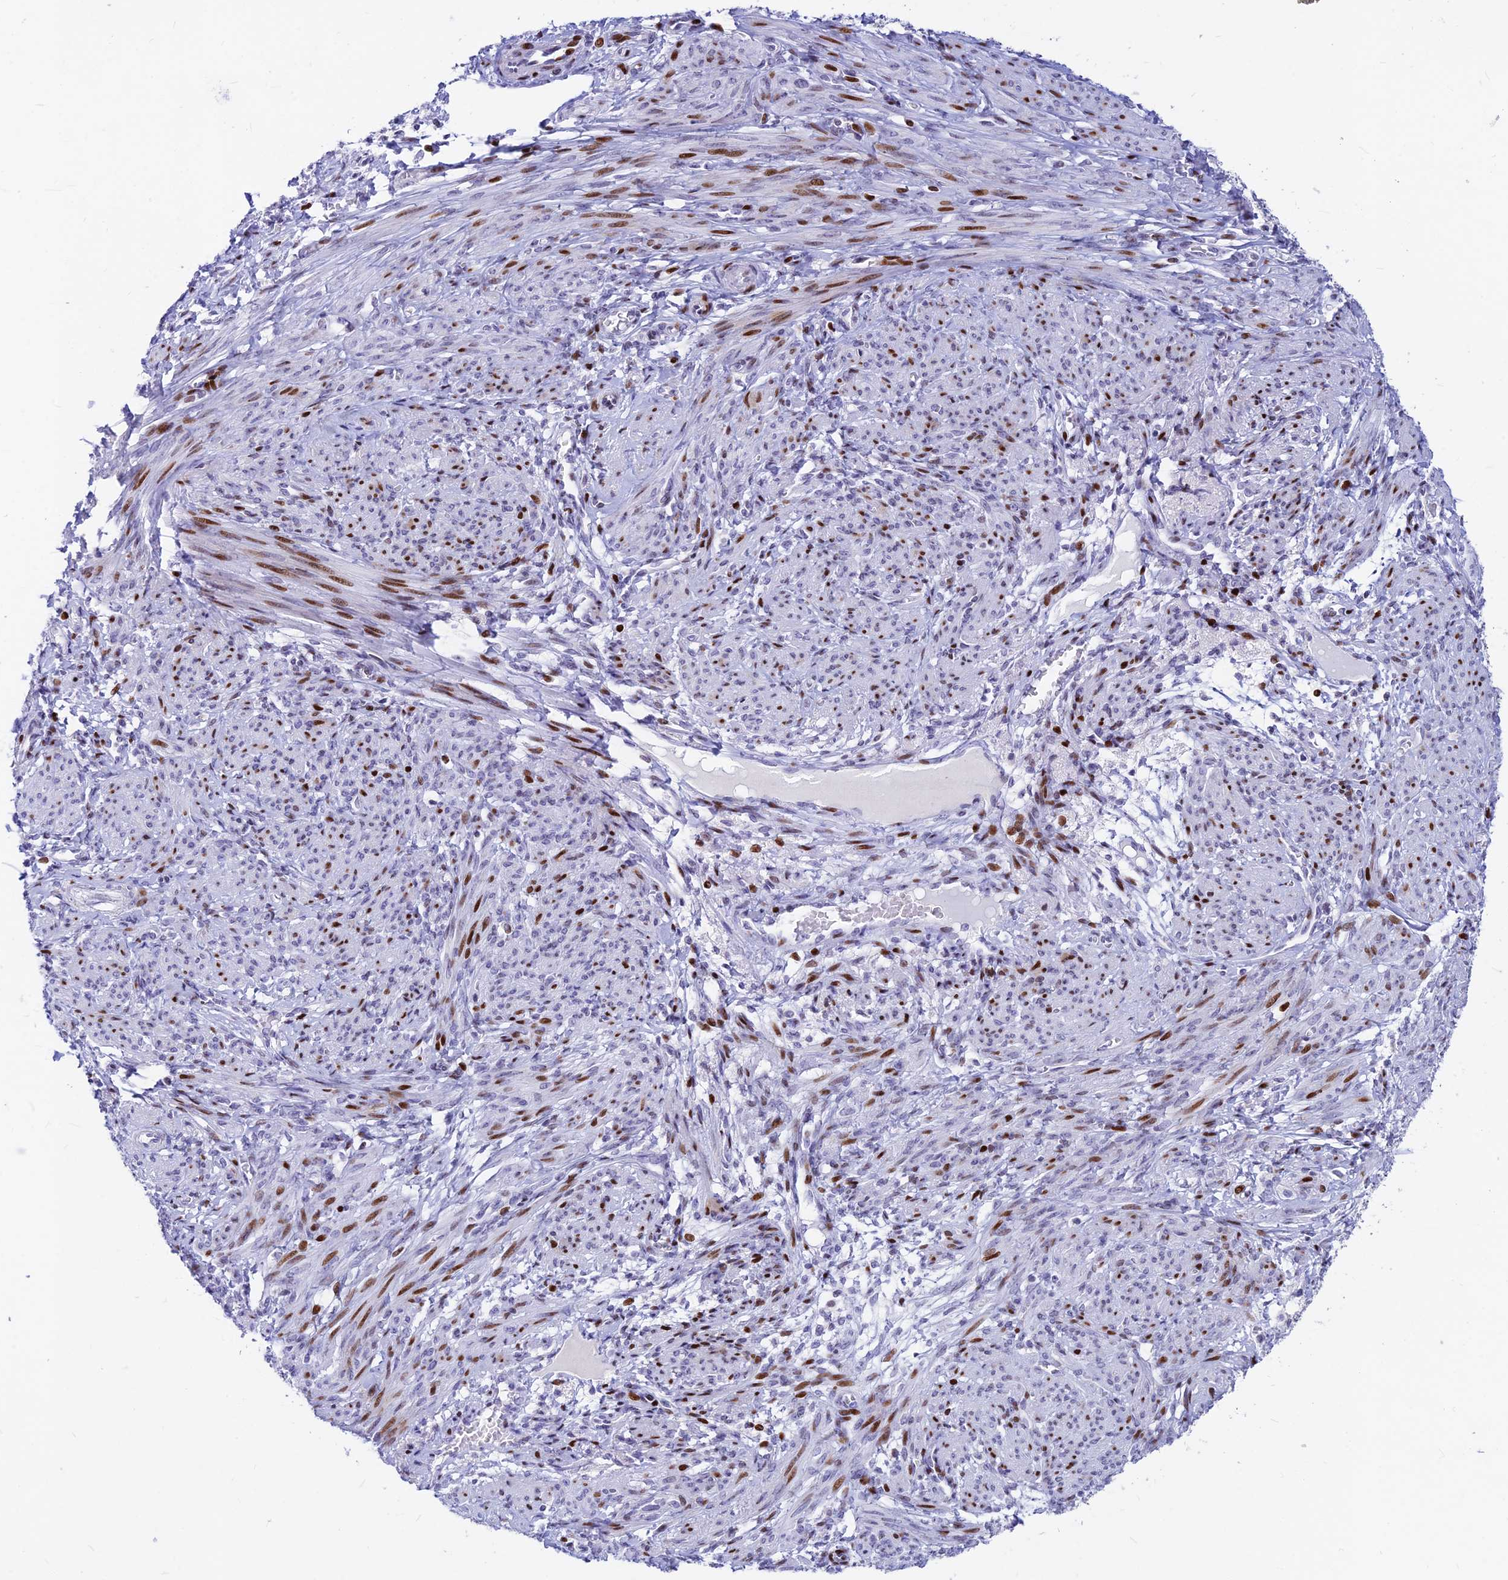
{"staining": {"intensity": "strong", "quantity": "25%-75%", "location": "nuclear"}, "tissue": "smooth muscle", "cell_type": "Smooth muscle cells", "image_type": "normal", "snomed": [{"axis": "morphology", "description": "Normal tissue, NOS"}, {"axis": "topography", "description": "Smooth muscle"}], "caption": "This is an image of IHC staining of unremarkable smooth muscle, which shows strong positivity in the nuclear of smooth muscle cells.", "gene": "PRPS1", "patient": {"sex": "female", "age": 39}}